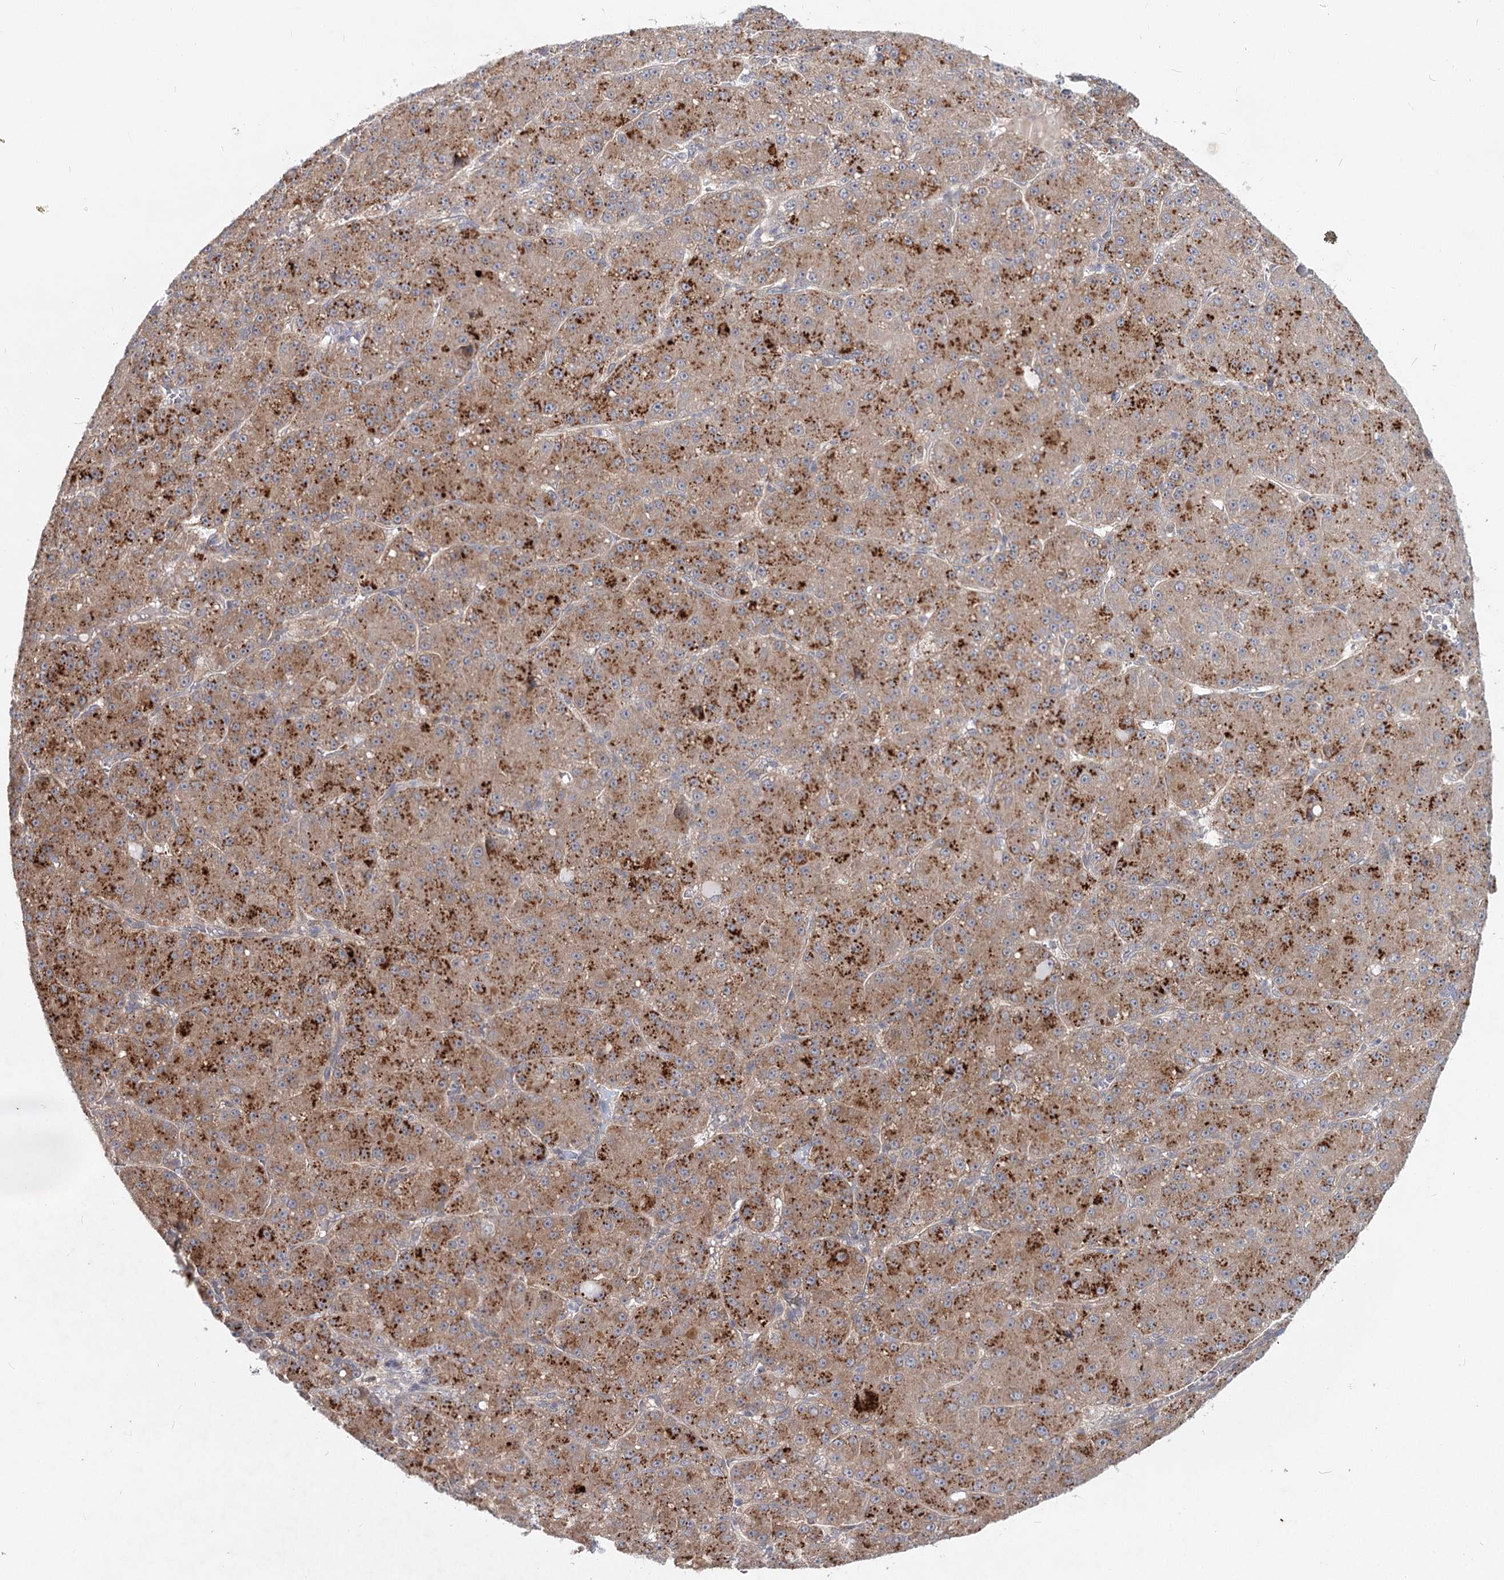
{"staining": {"intensity": "moderate", "quantity": ">75%", "location": "cytoplasmic/membranous"}, "tissue": "liver cancer", "cell_type": "Tumor cells", "image_type": "cancer", "snomed": [{"axis": "morphology", "description": "Carcinoma, Hepatocellular, NOS"}, {"axis": "topography", "description": "Liver"}], "caption": "The immunohistochemical stain shows moderate cytoplasmic/membranous staining in tumor cells of liver hepatocellular carcinoma tissue.", "gene": "AP3B1", "patient": {"sex": "male", "age": 67}}